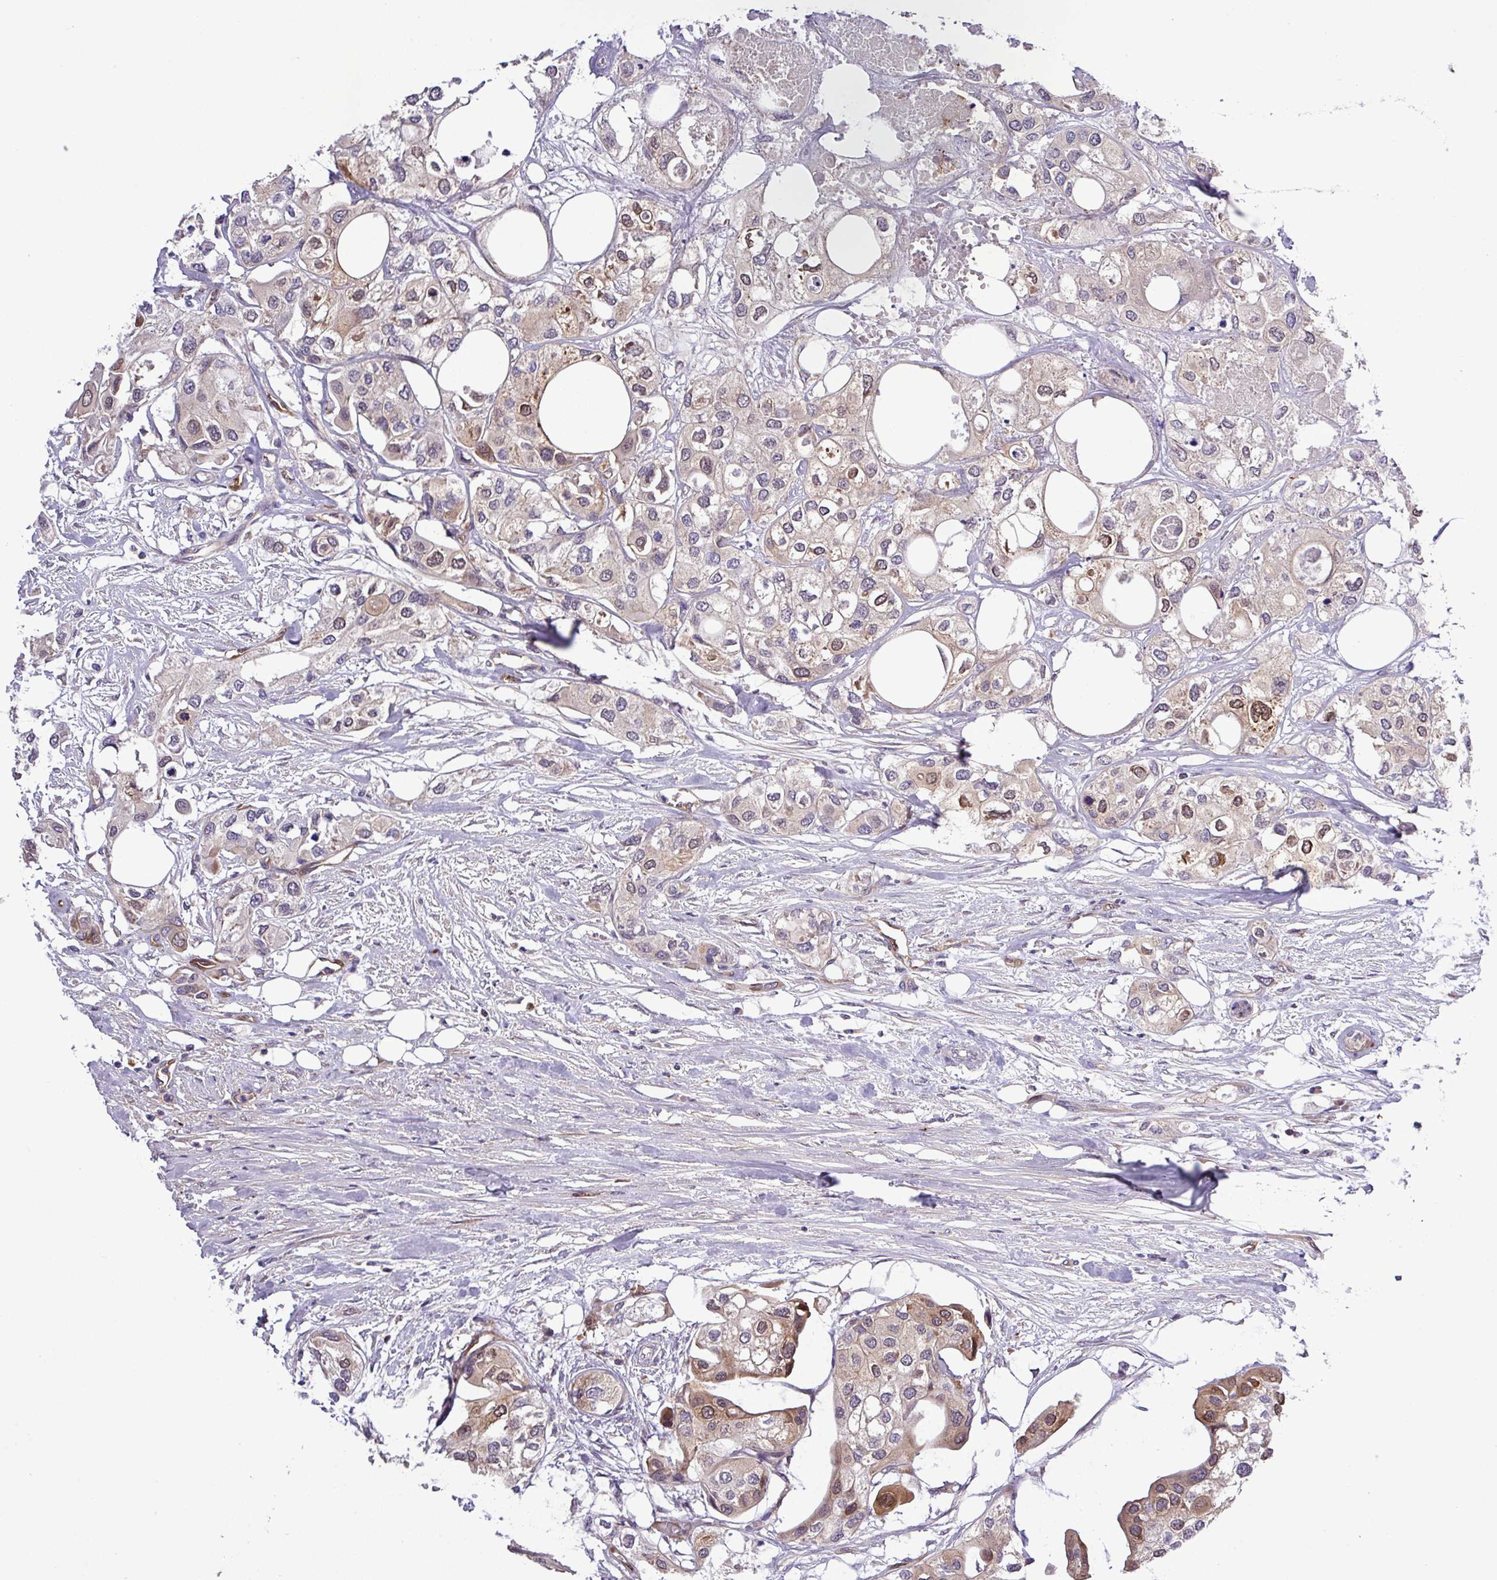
{"staining": {"intensity": "moderate", "quantity": "25%-75%", "location": "cytoplasmic/membranous,nuclear"}, "tissue": "urothelial cancer", "cell_type": "Tumor cells", "image_type": "cancer", "snomed": [{"axis": "morphology", "description": "Urothelial carcinoma, High grade"}, {"axis": "topography", "description": "Urinary bladder"}], "caption": "This photomicrograph displays immunohistochemistry staining of human high-grade urothelial carcinoma, with medium moderate cytoplasmic/membranous and nuclear positivity in about 25%-75% of tumor cells.", "gene": "CARHSP1", "patient": {"sex": "male", "age": 64}}